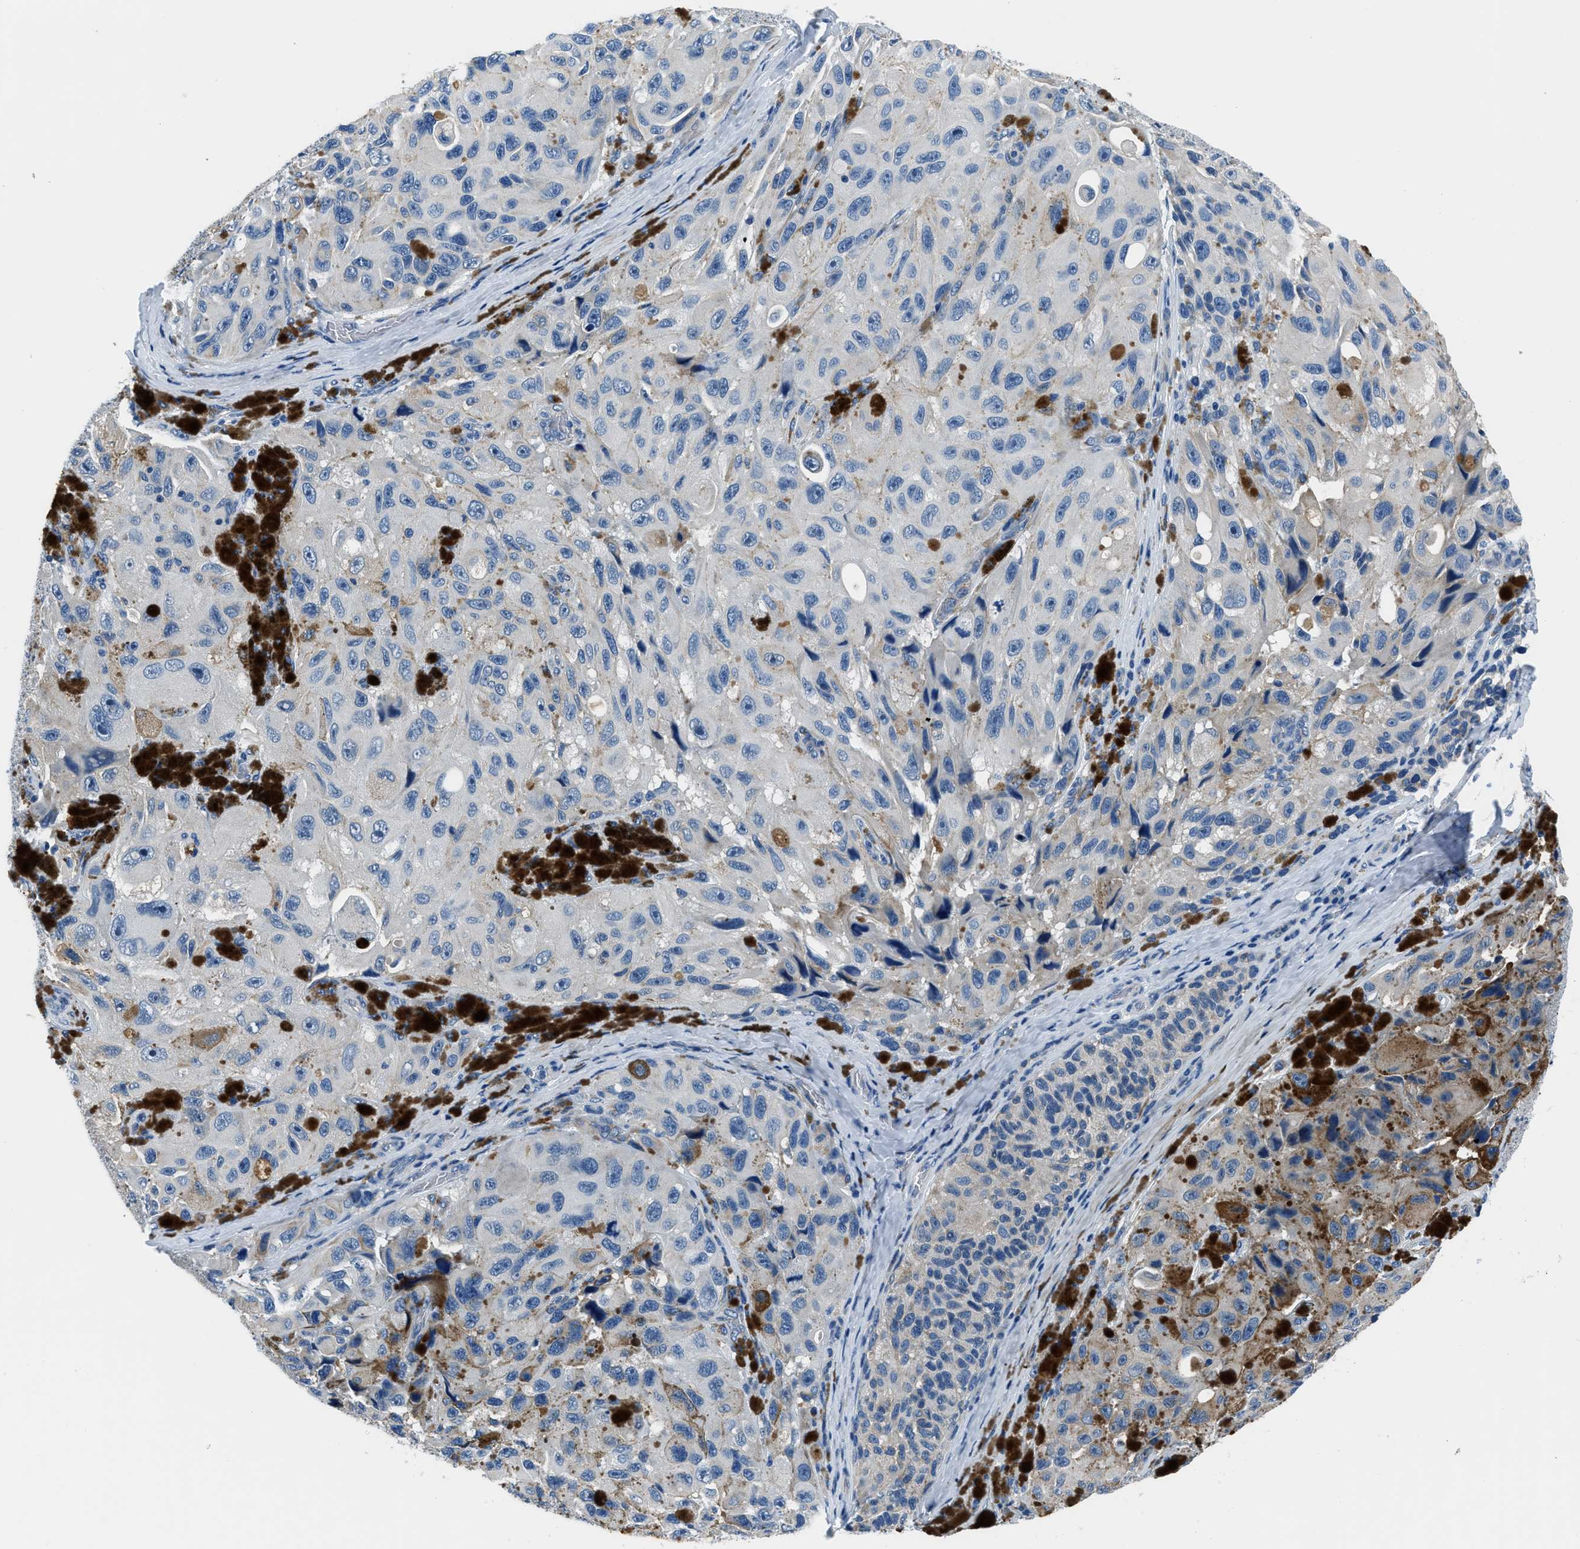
{"staining": {"intensity": "weak", "quantity": "<25%", "location": "cytoplasmic/membranous"}, "tissue": "melanoma", "cell_type": "Tumor cells", "image_type": "cancer", "snomed": [{"axis": "morphology", "description": "Malignant melanoma, NOS"}, {"axis": "topography", "description": "Skin"}], "caption": "The photomicrograph shows no significant positivity in tumor cells of malignant melanoma.", "gene": "GJA3", "patient": {"sex": "female", "age": 73}}